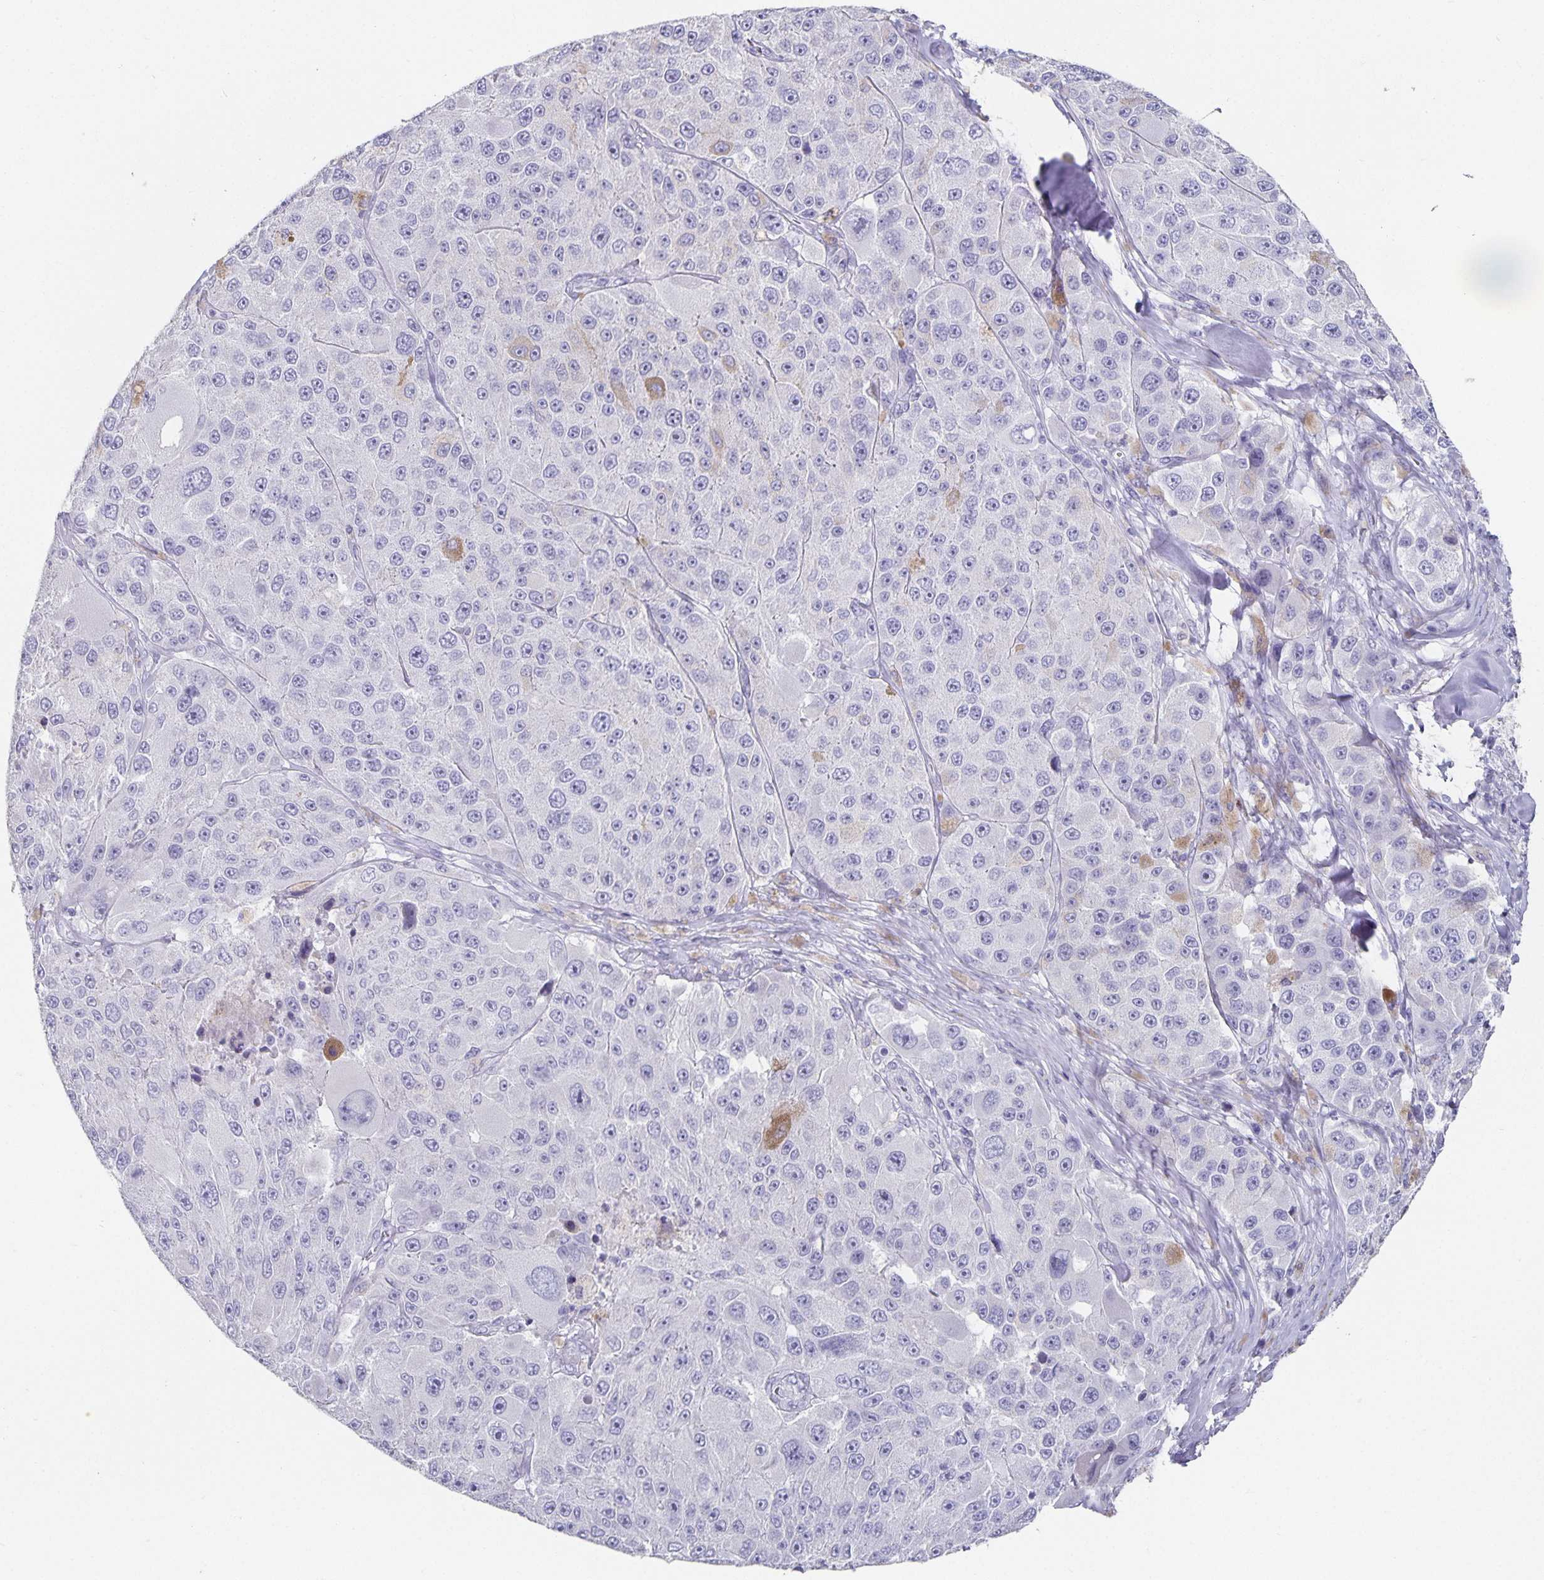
{"staining": {"intensity": "negative", "quantity": "none", "location": "none"}, "tissue": "melanoma", "cell_type": "Tumor cells", "image_type": "cancer", "snomed": [{"axis": "morphology", "description": "Malignant melanoma, Metastatic site"}, {"axis": "topography", "description": "Lymph node"}], "caption": "DAB immunohistochemical staining of malignant melanoma (metastatic site) demonstrates no significant staining in tumor cells.", "gene": "CHGA", "patient": {"sex": "male", "age": 62}}